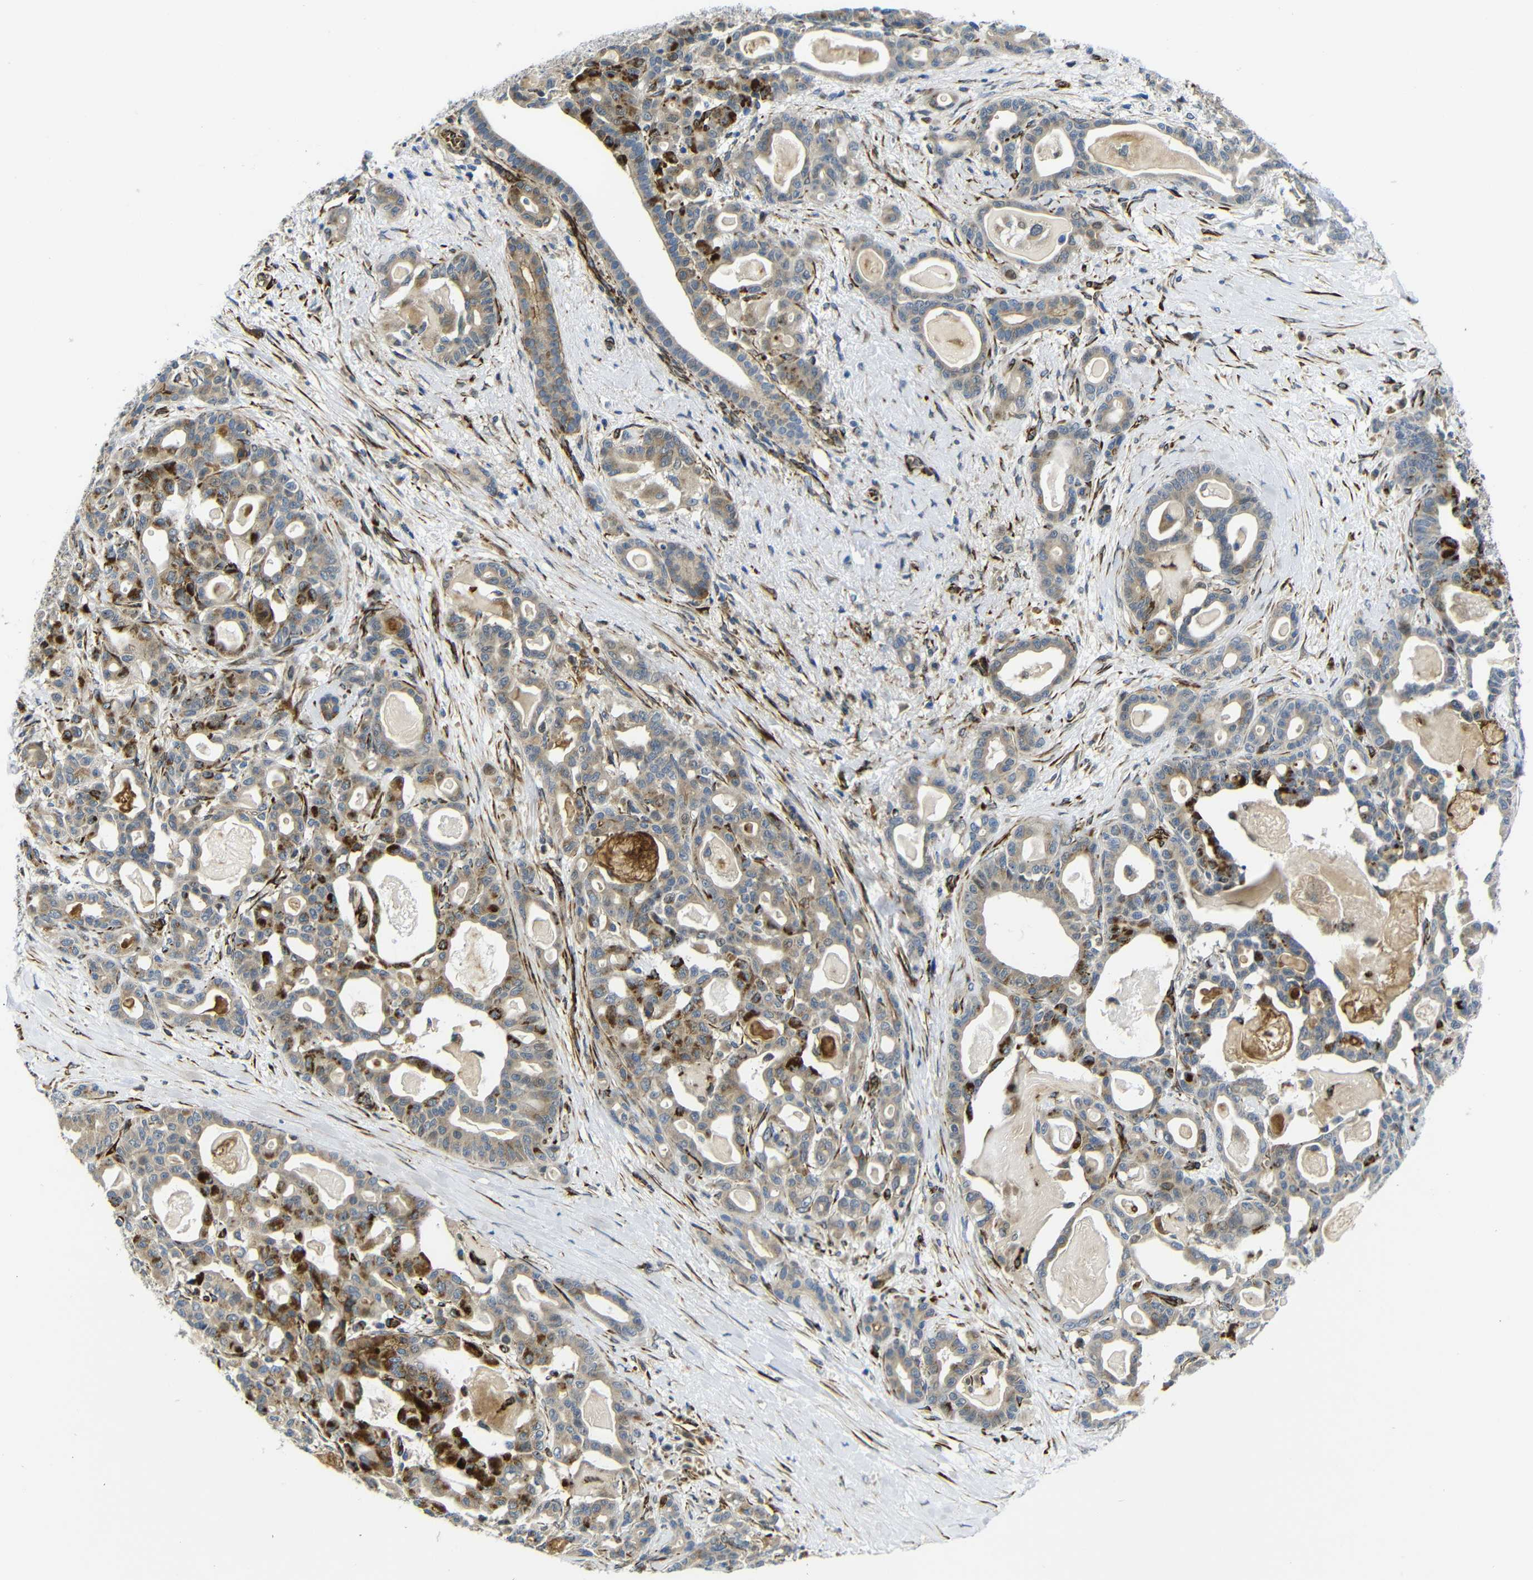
{"staining": {"intensity": "moderate", "quantity": "25%-75%", "location": "cytoplasmic/membranous"}, "tissue": "pancreatic cancer", "cell_type": "Tumor cells", "image_type": "cancer", "snomed": [{"axis": "morphology", "description": "Adenocarcinoma, NOS"}, {"axis": "topography", "description": "Pancreas"}], "caption": "Immunohistochemistry photomicrograph of neoplastic tissue: pancreatic cancer stained using IHC demonstrates medium levels of moderate protein expression localized specifically in the cytoplasmic/membranous of tumor cells, appearing as a cytoplasmic/membranous brown color.", "gene": "PARP14", "patient": {"sex": "male", "age": 63}}